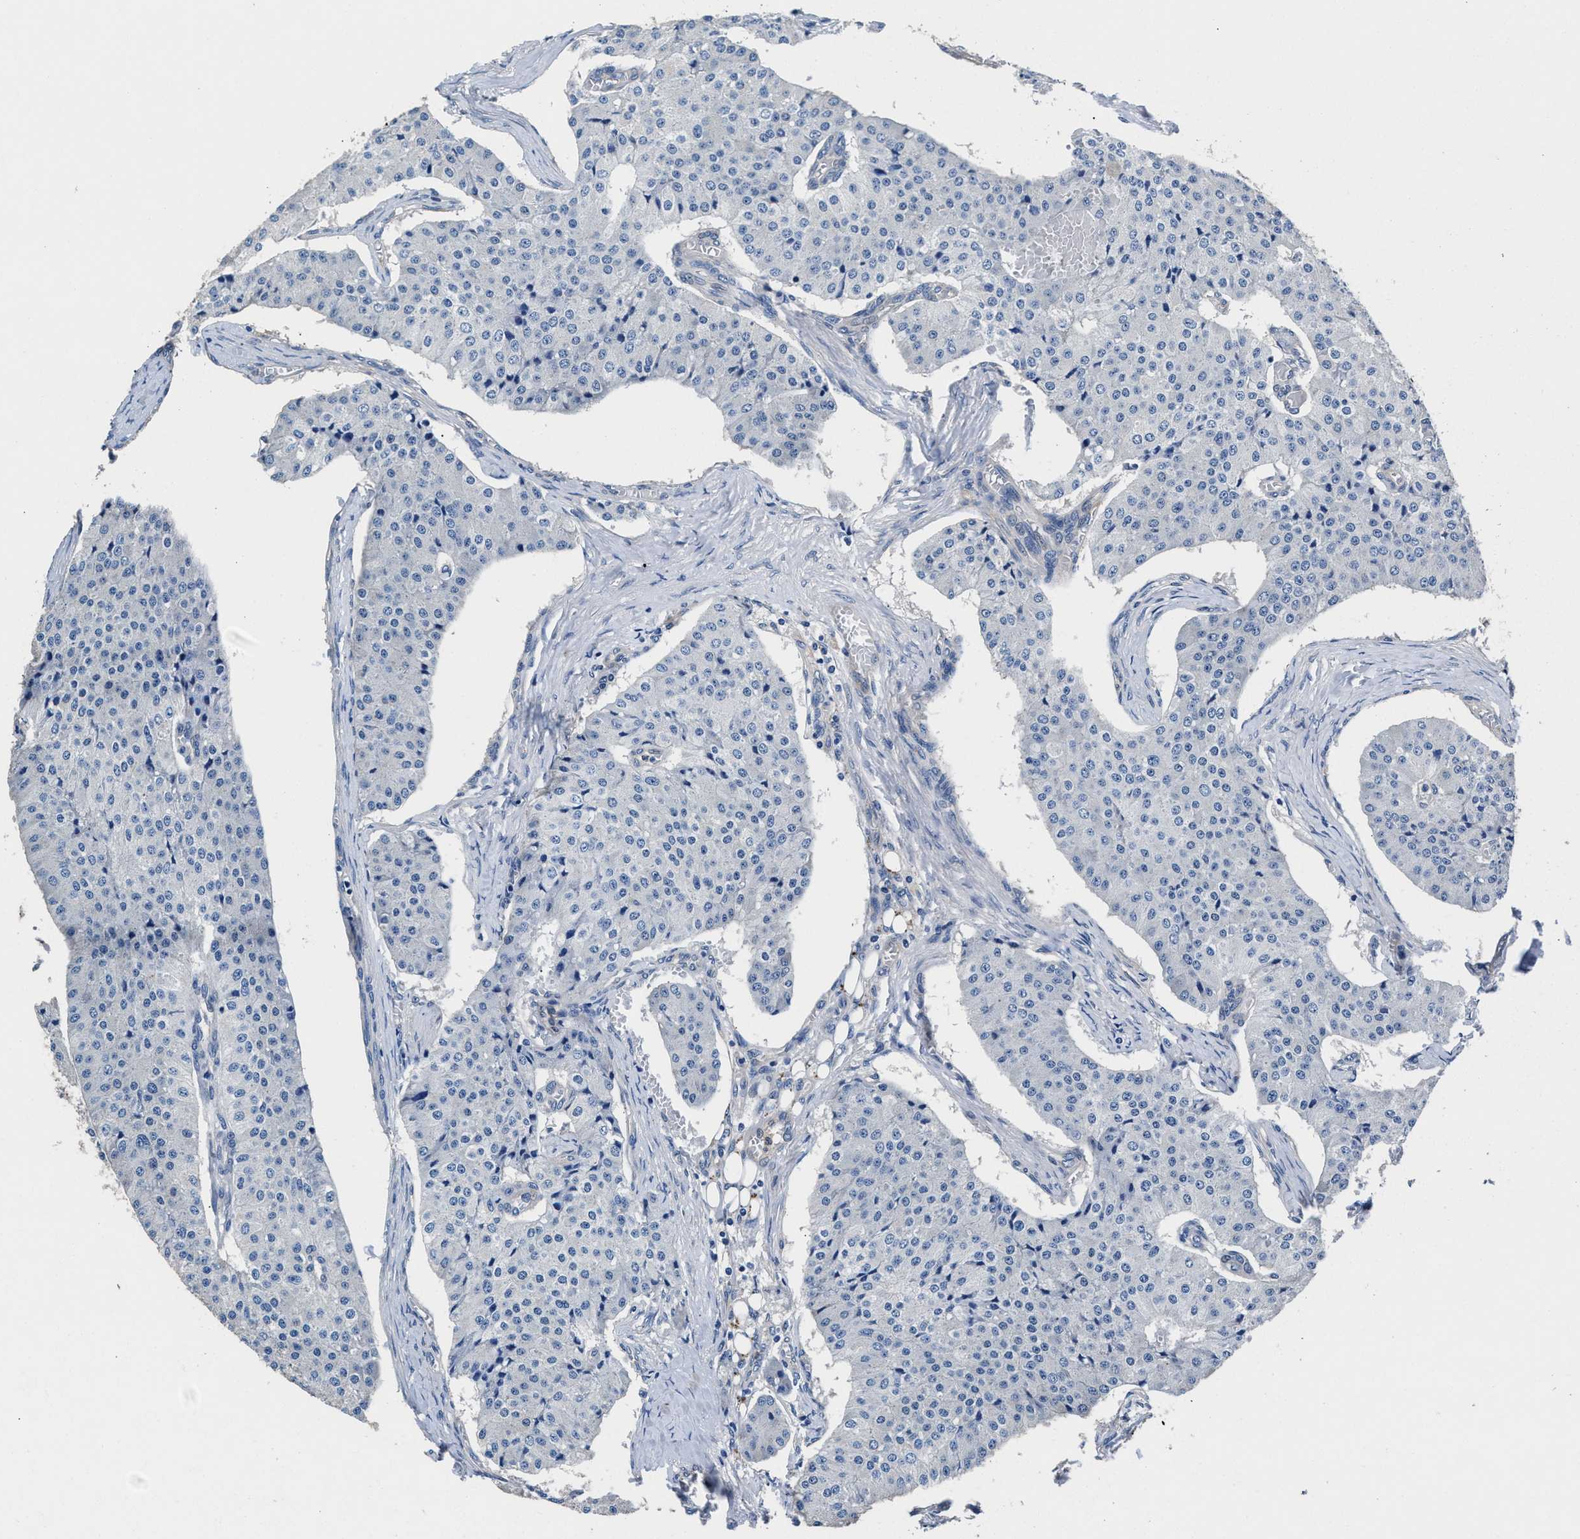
{"staining": {"intensity": "negative", "quantity": "none", "location": "none"}, "tissue": "carcinoid", "cell_type": "Tumor cells", "image_type": "cancer", "snomed": [{"axis": "morphology", "description": "Carcinoid, malignant, NOS"}, {"axis": "topography", "description": "Colon"}], "caption": "This photomicrograph is of carcinoid stained with immunohistochemistry to label a protein in brown with the nuclei are counter-stained blue. There is no positivity in tumor cells.", "gene": "SH3GL1", "patient": {"sex": "female", "age": 52}}